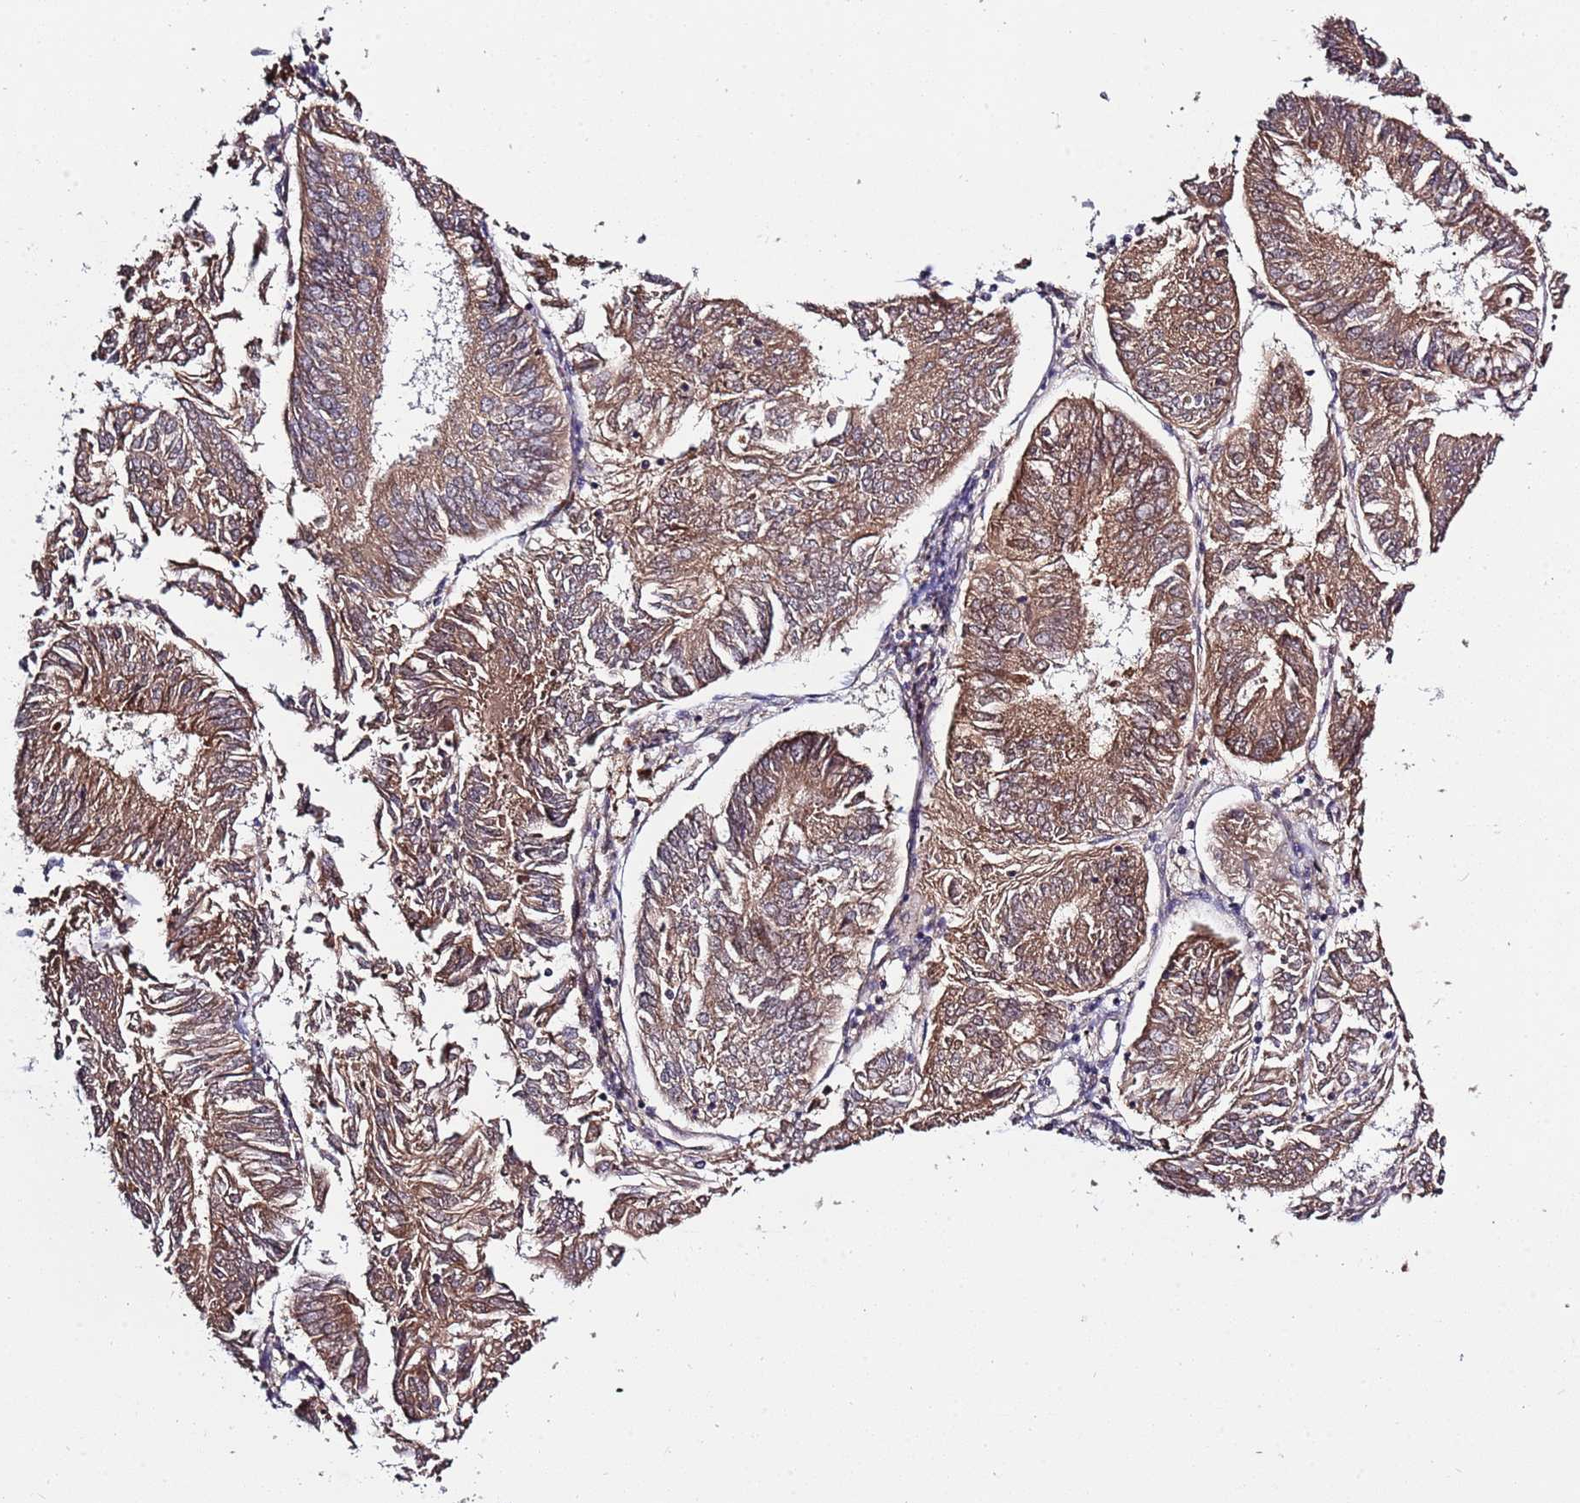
{"staining": {"intensity": "moderate", "quantity": ">75%", "location": "cytoplasmic/membranous"}, "tissue": "endometrial cancer", "cell_type": "Tumor cells", "image_type": "cancer", "snomed": [{"axis": "morphology", "description": "Adenocarcinoma, NOS"}, {"axis": "topography", "description": "Endometrium"}], "caption": "Protein expression analysis of endometrial cancer displays moderate cytoplasmic/membranous staining in approximately >75% of tumor cells.", "gene": "USP32", "patient": {"sex": "female", "age": 58}}